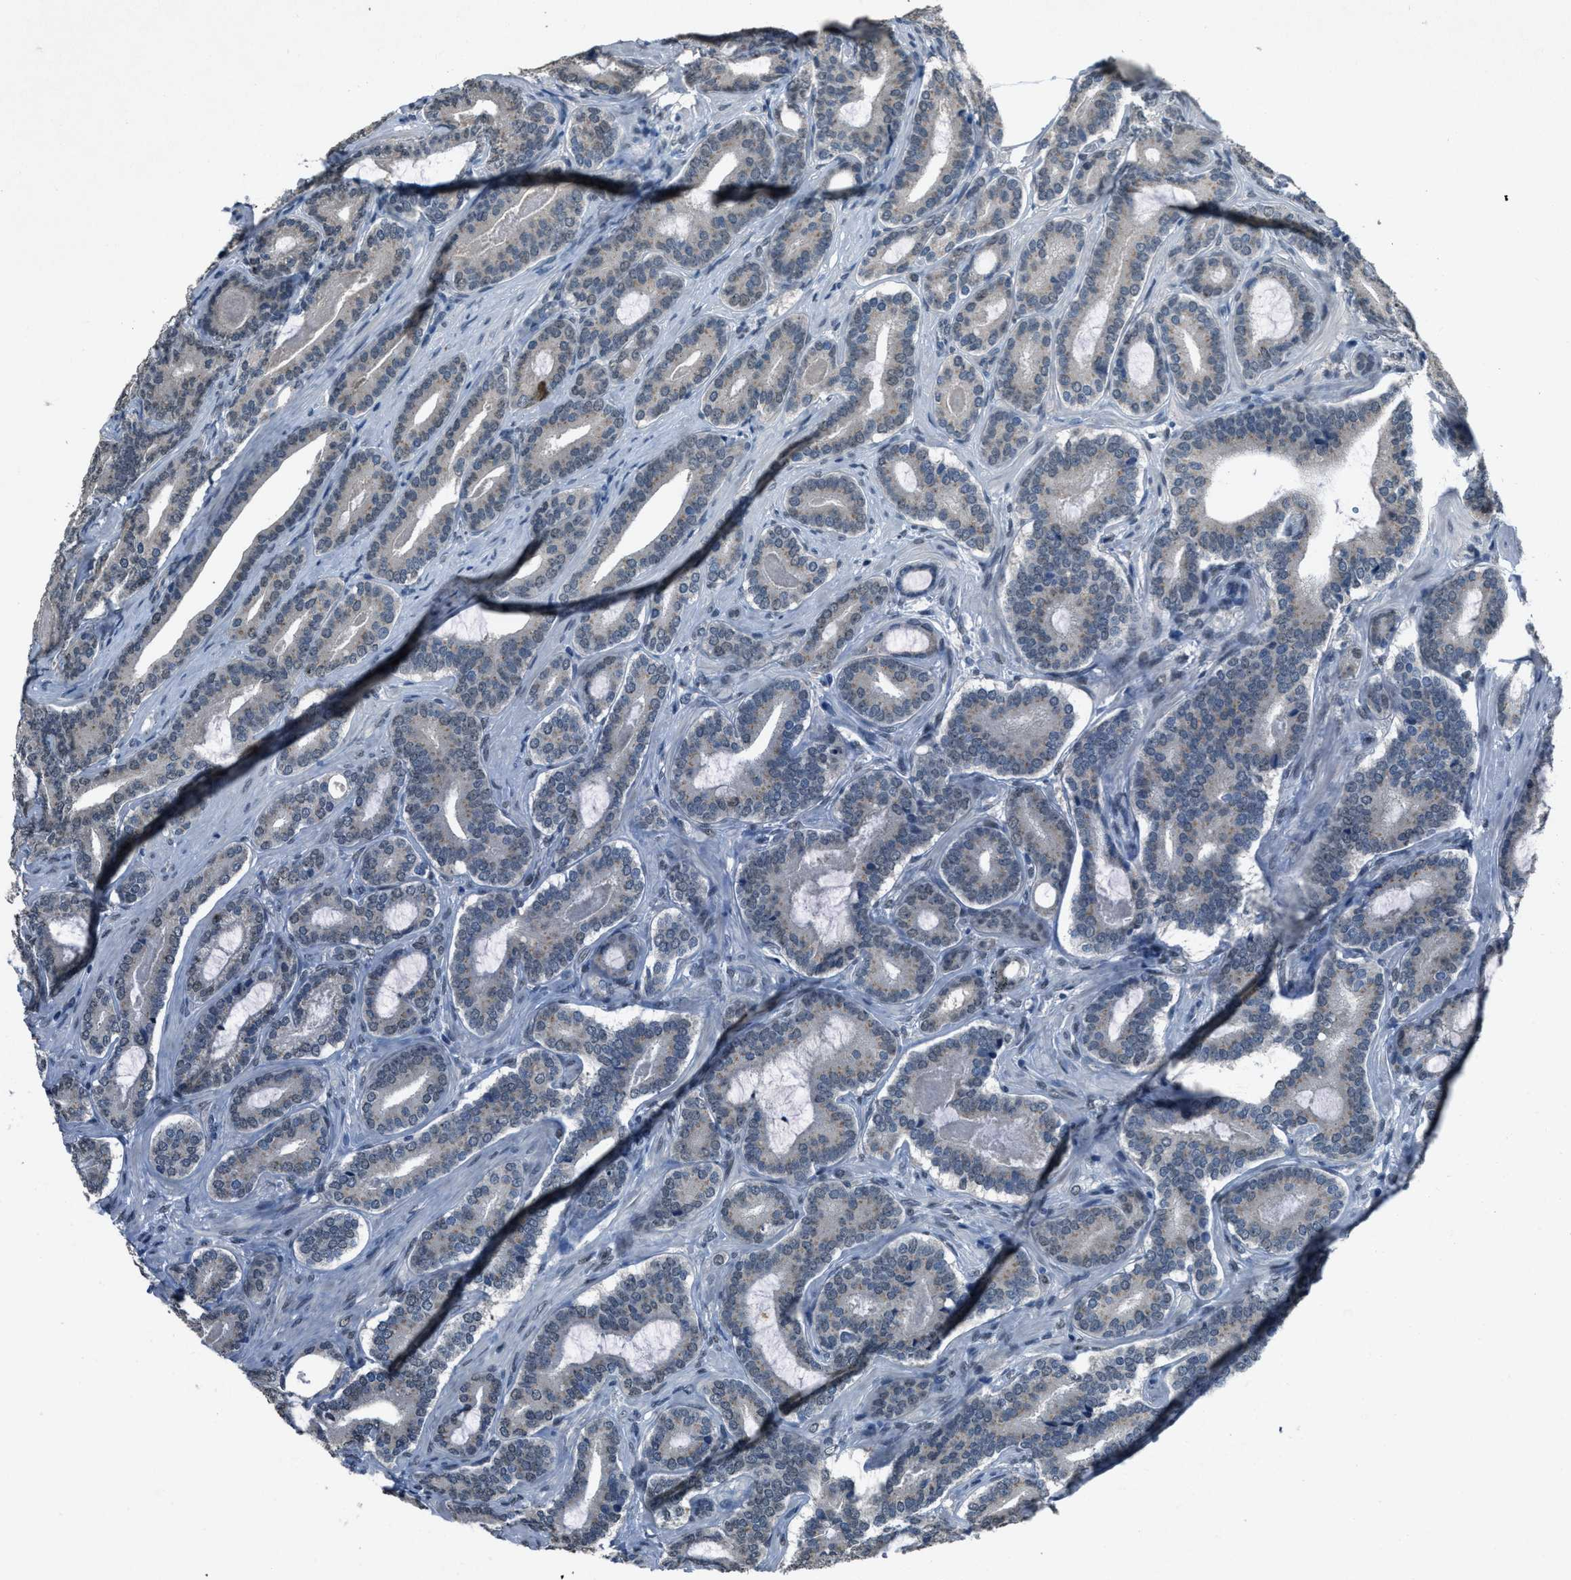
{"staining": {"intensity": "weak", "quantity": "<25%", "location": "cytoplasmic/membranous,nuclear"}, "tissue": "prostate cancer", "cell_type": "Tumor cells", "image_type": "cancer", "snomed": [{"axis": "morphology", "description": "Adenocarcinoma, High grade"}, {"axis": "topography", "description": "Prostate"}], "caption": "This is an immunohistochemistry photomicrograph of prostate cancer. There is no positivity in tumor cells.", "gene": "DUSP19", "patient": {"sex": "male", "age": 60}}